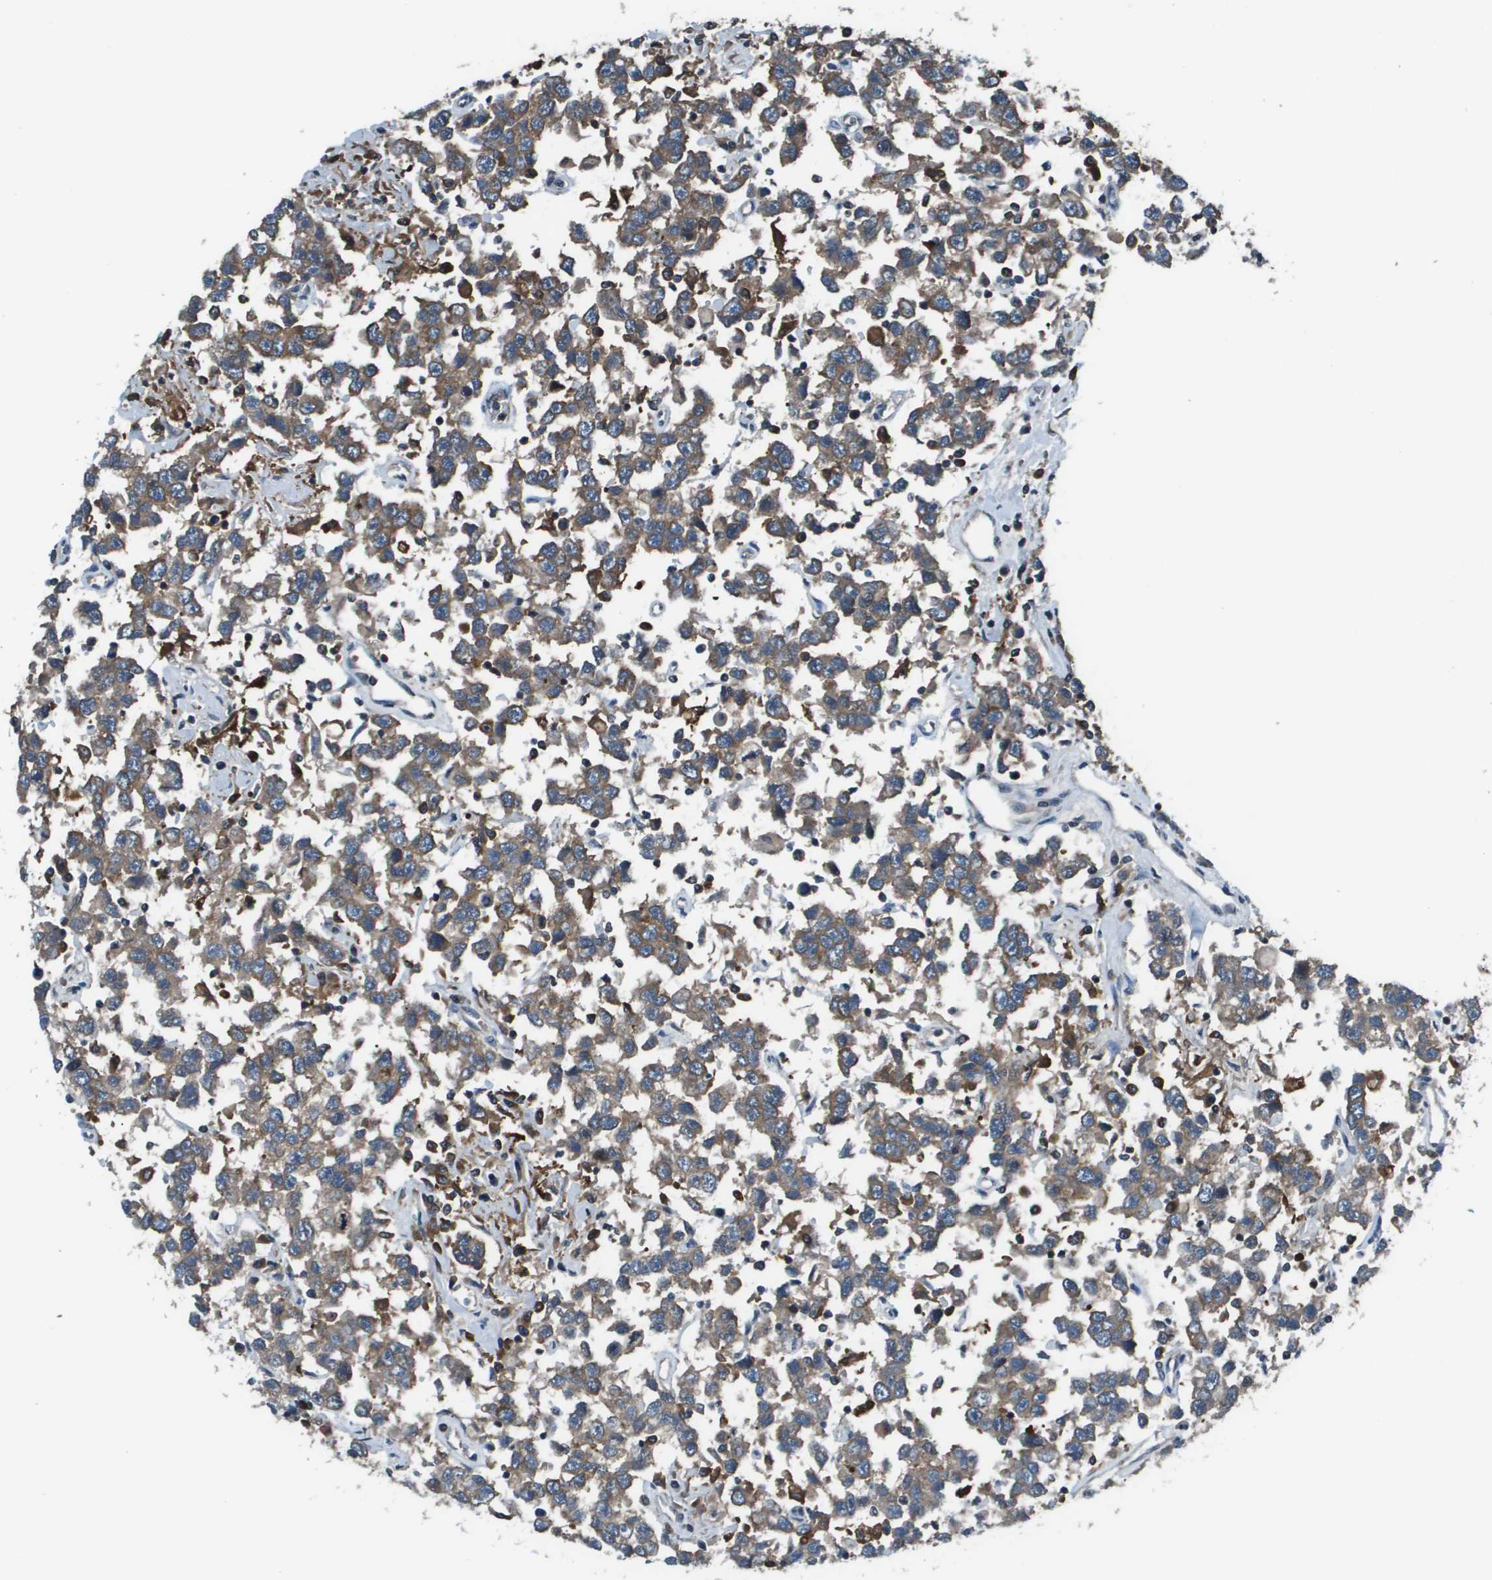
{"staining": {"intensity": "moderate", "quantity": ">75%", "location": "cytoplasmic/membranous"}, "tissue": "testis cancer", "cell_type": "Tumor cells", "image_type": "cancer", "snomed": [{"axis": "morphology", "description": "Seminoma, NOS"}, {"axis": "topography", "description": "Testis"}], "caption": "A brown stain highlights moderate cytoplasmic/membranous positivity of a protein in human testis cancer tumor cells.", "gene": "EIF3B", "patient": {"sex": "male", "age": 41}}